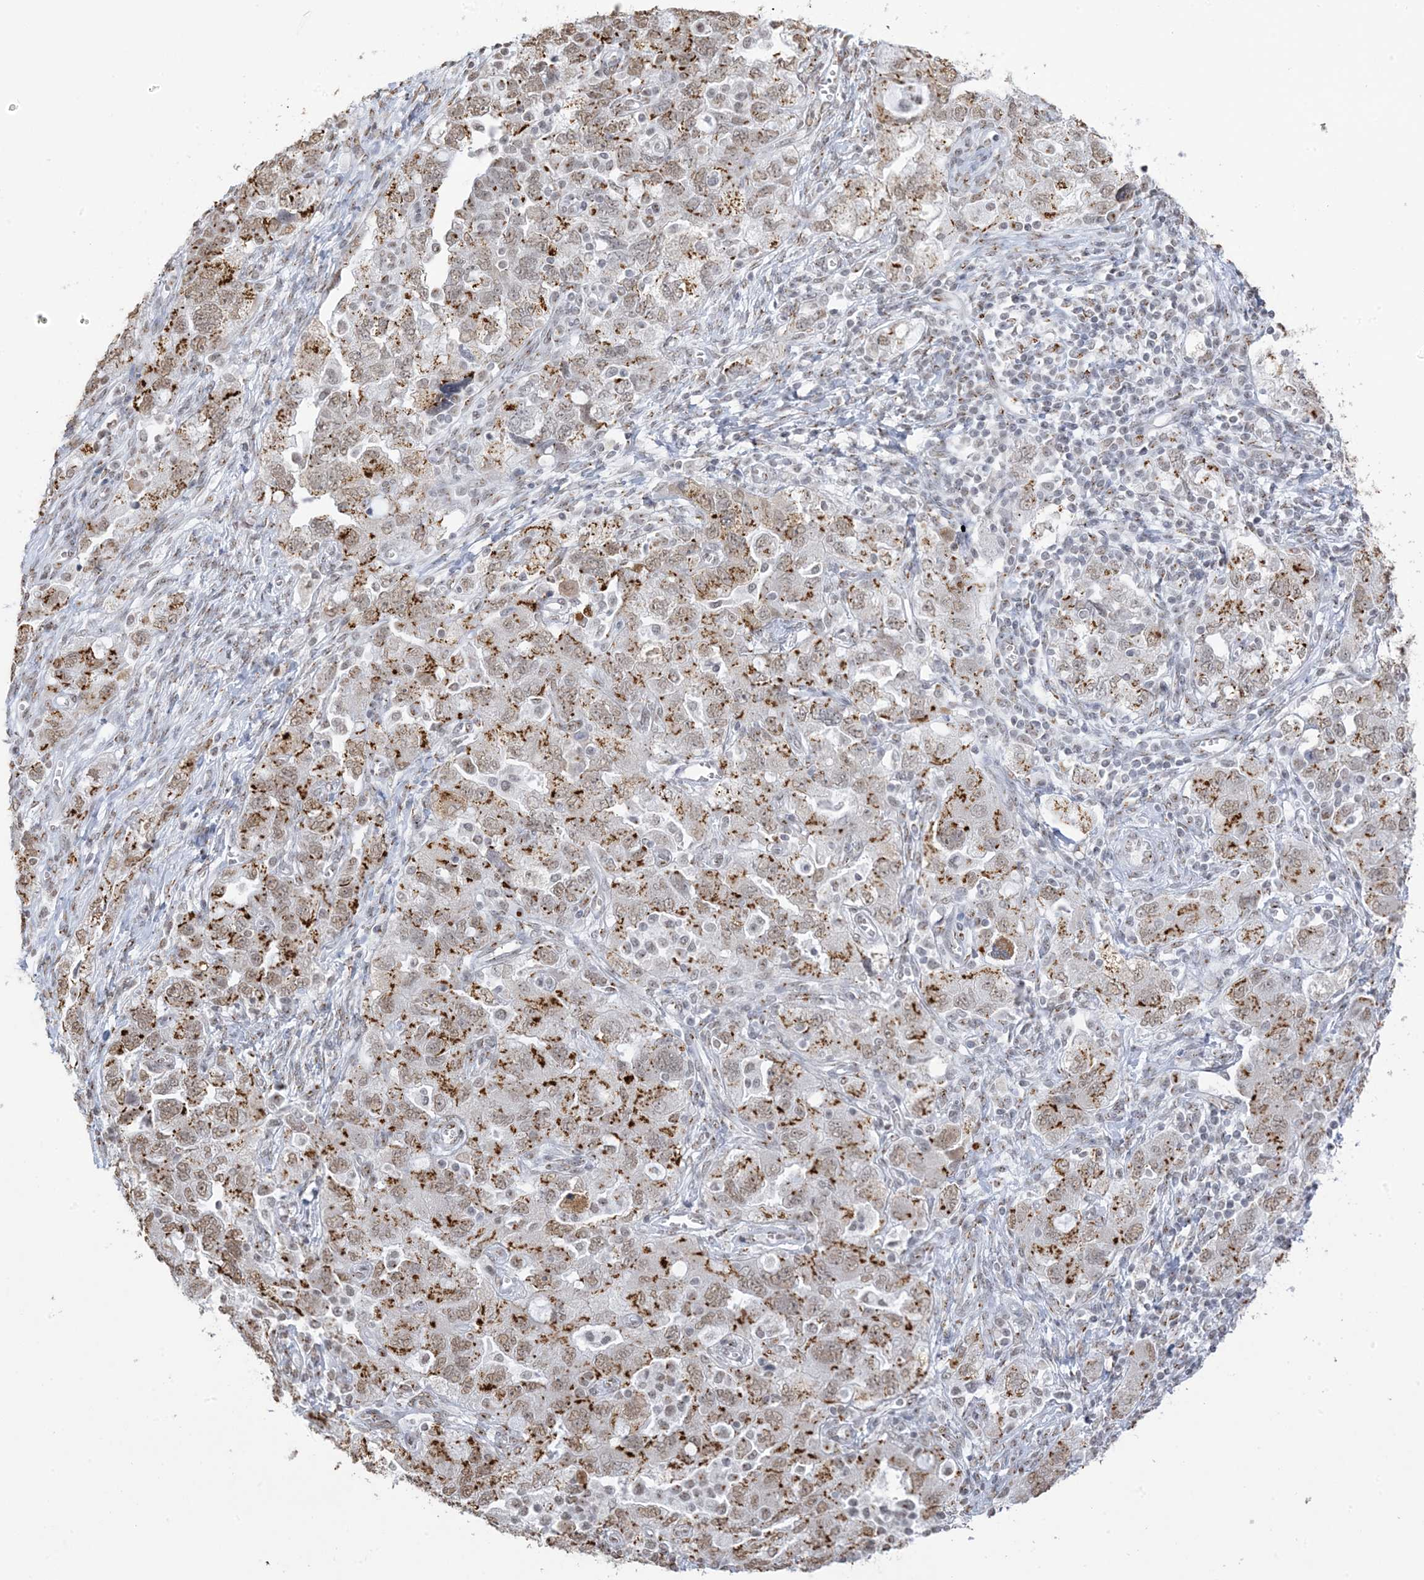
{"staining": {"intensity": "moderate", "quantity": ">75%", "location": "cytoplasmic/membranous,nuclear"}, "tissue": "ovarian cancer", "cell_type": "Tumor cells", "image_type": "cancer", "snomed": [{"axis": "morphology", "description": "Carcinoma, NOS"}, {"axis": "morphology", "description": "Cystadenocarcinoma, serous, NOS"}, {"axis": "topography", "description": "Ovary"}], "caption": "Protein staining of ovarian cancer tissue demonstrates moderate cytoplasmic/membranous and nuclear expression in approximately >75% of tumor cells. (IHC, brightfield microscopy, high magnification).", "gene": "GPR107", "patient": {"sex": "female", "age": 69}}